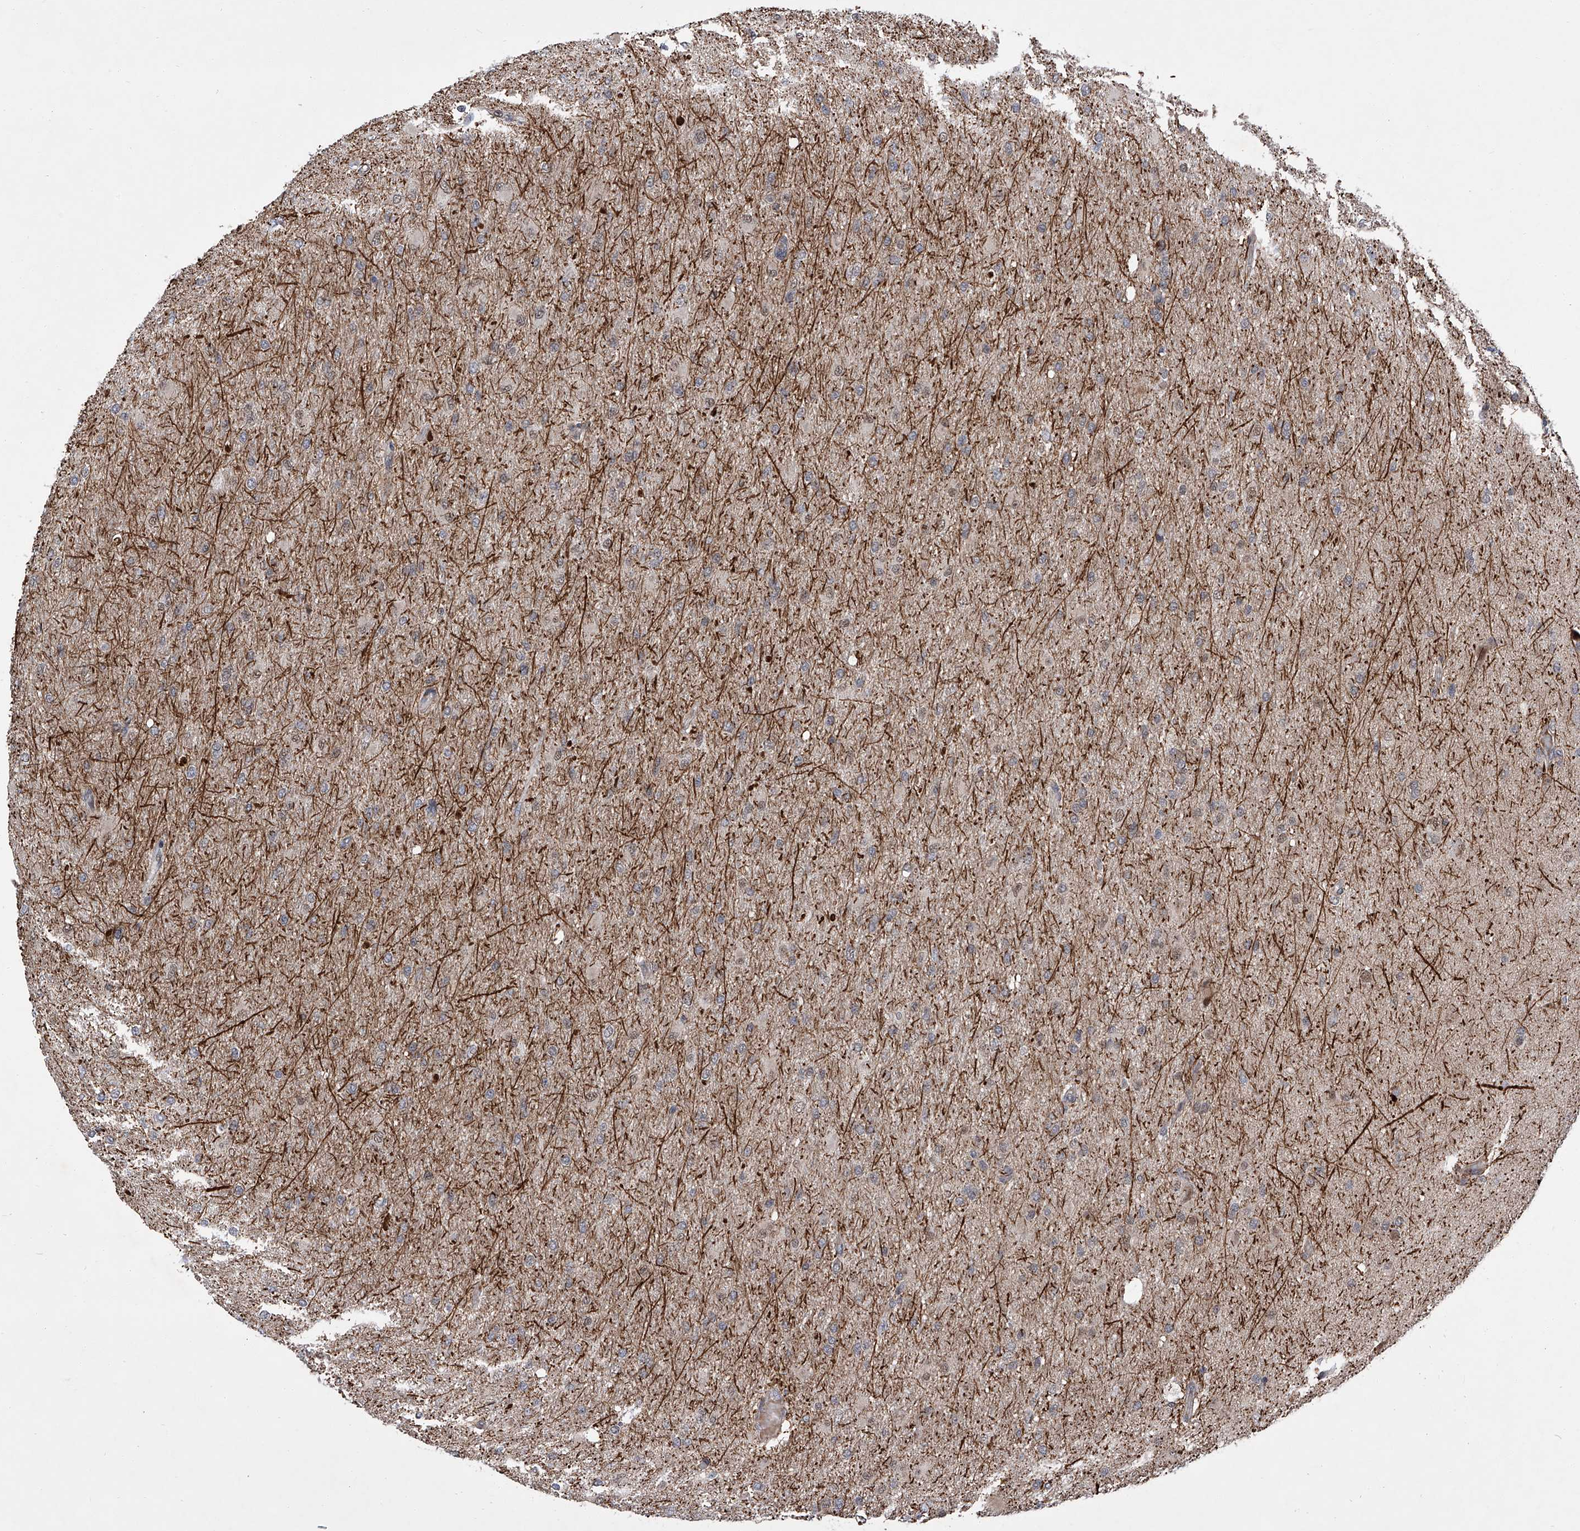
{"staining": {"intensity": "negative", "quantity": "none", "location": "none"}, "tissue": "glioma", "cell_type": "Tumor cells", "image_type": "cancer", "snomed": [{"axis": "morphology", "description": "Glioma, malignant, High grade"}, {"axis": "topography", "description": "Cerebral cortex"}], "caption": "Immunohistochemistry of glioma reveals no positivity in tumor cells. The staining is performed using DAB (3,3'-diaminobenzidine) brown chromogen with nuclei counter-stained in using hematoxylin.", "gene": "FARP2", "patient": {"sex": "female", "age": 36}}